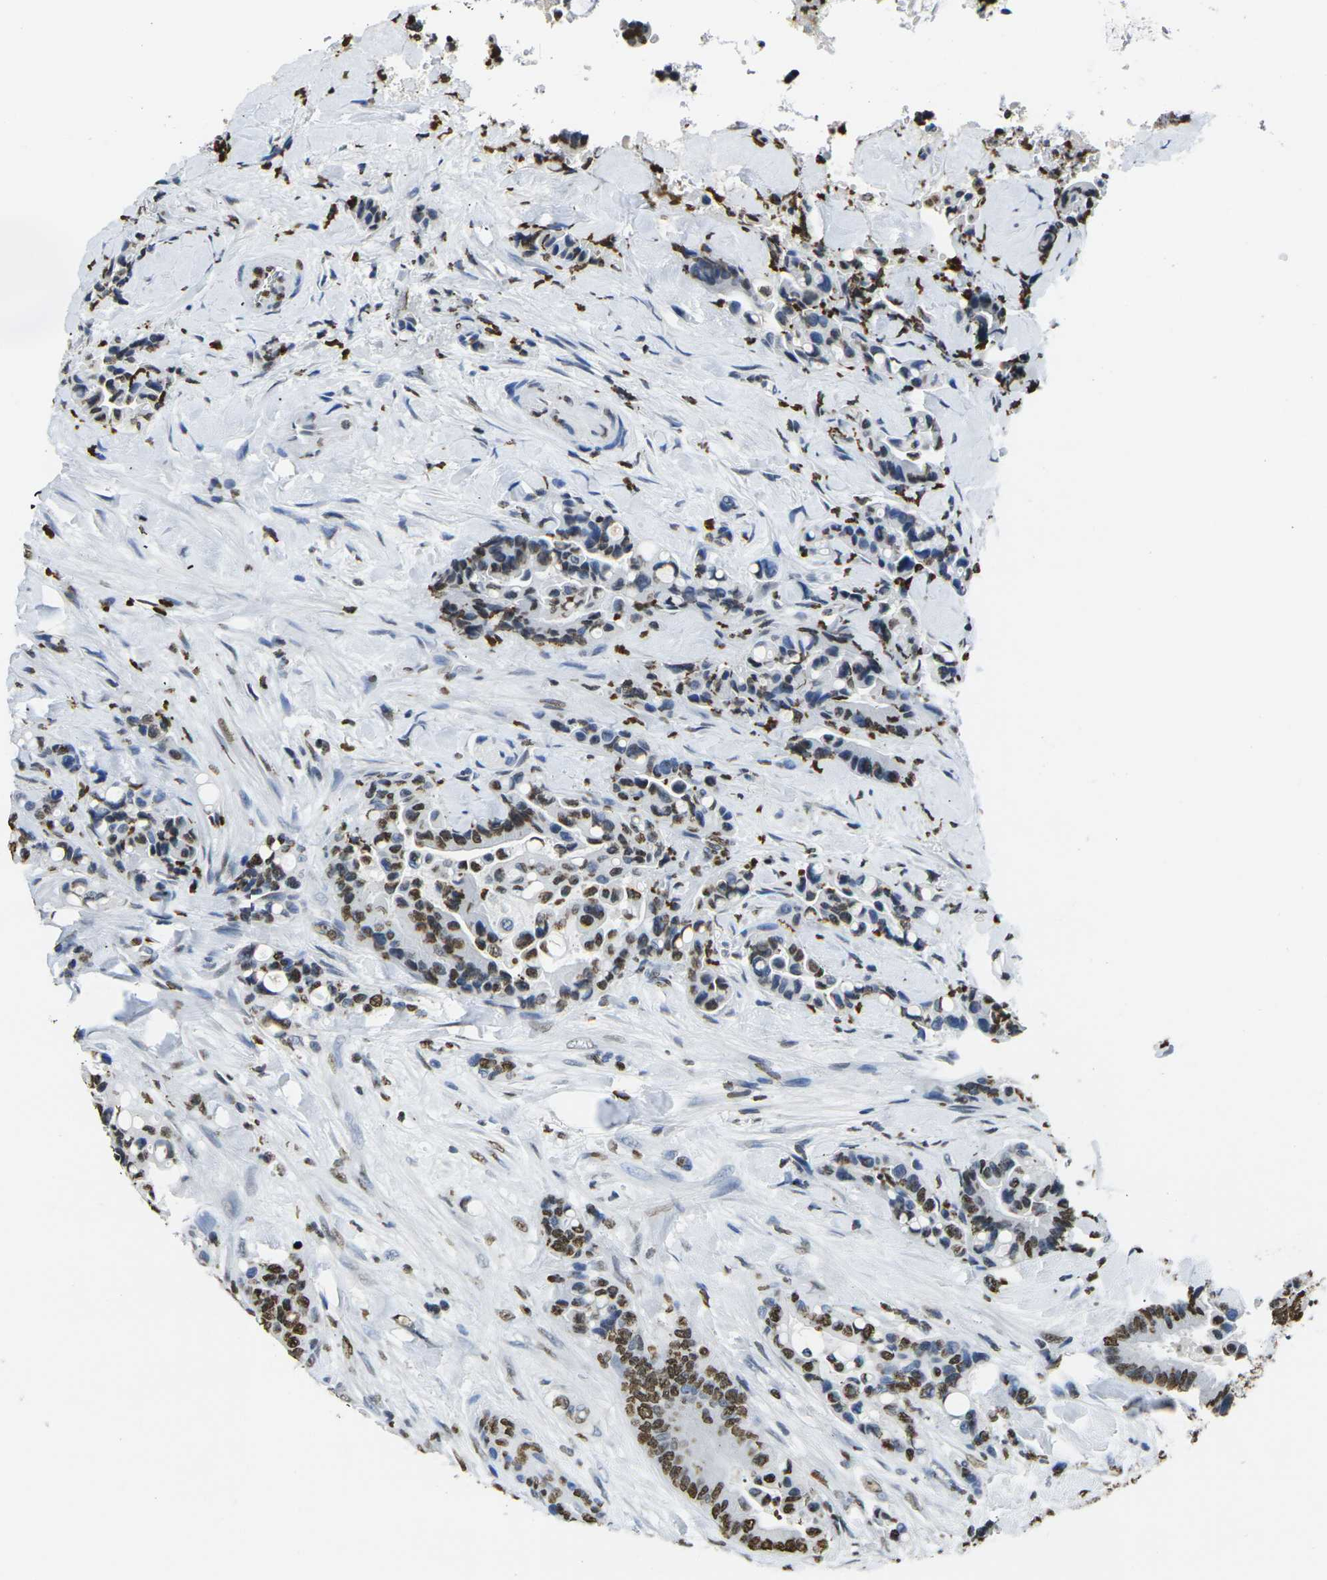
{"staining": {"intensity": "strong", "quantity": ">75%", "location": "nuclear"}, "tissue": "colorectal cancer", "cell_type": "Tumor cells", "image_type": "cancer", "snomed": [{"axis": "morphology", "description": "Normal tissue, NOS"}, {"axis": "morphology", "description": "Adenocarcinoma, NOS"}, {"axis": "topography", "description": "Colon"}], "caption": "Immunohistochemistry (DAB) staining of human colorectal cancer exhibits strong nuclear protein positivity in about >75% of tumor cells.", "gene": "DRAXIN", "patient": {"sex": "male", "age": 82}}